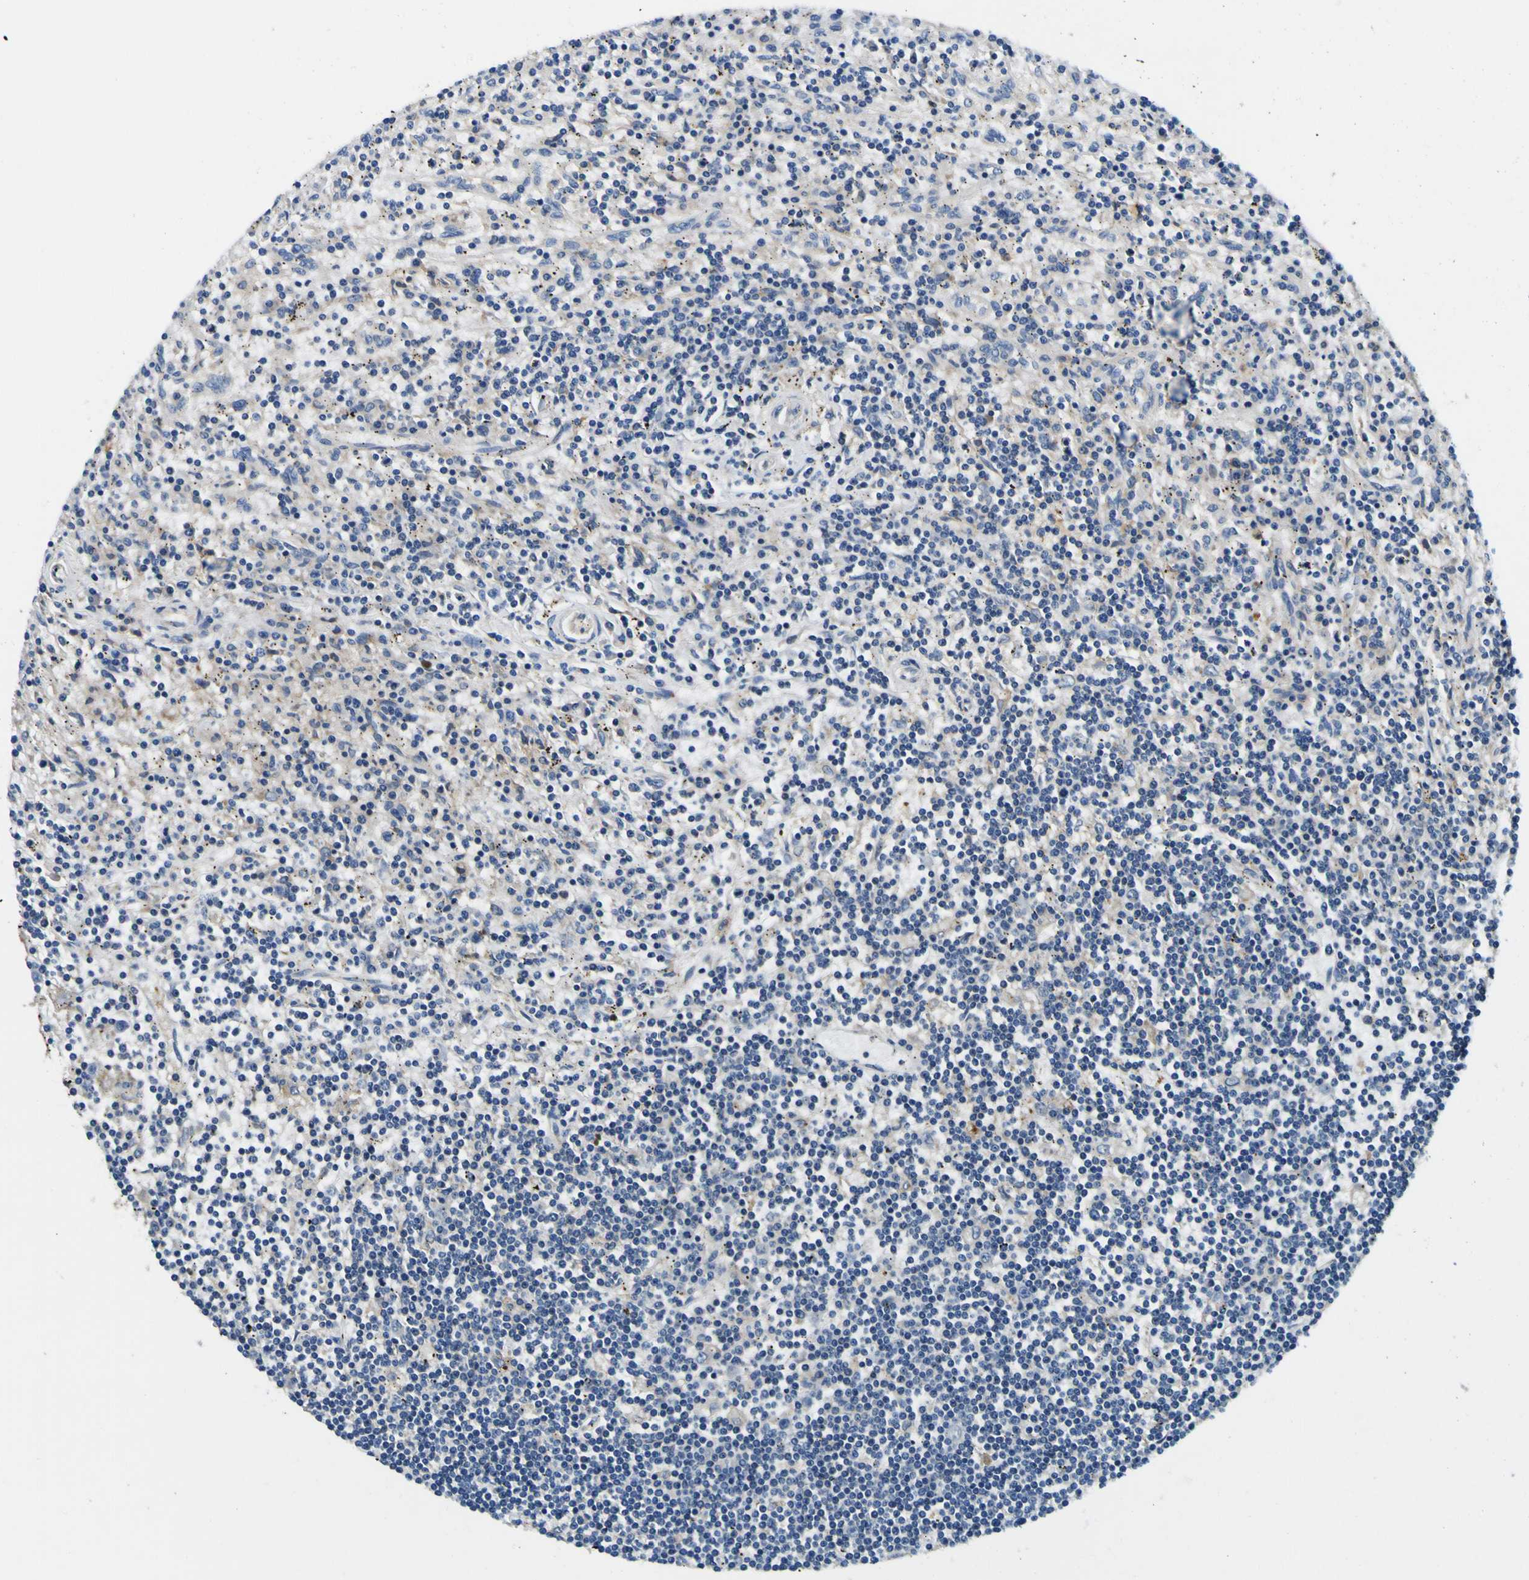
{"staining": {"intensity": "negative", "quantity": "none", "location": "none"}, "tissue": "lymphoma", "cell_type": "Tumor cells", "image_type": "cancer", "snomed": [{"axis": "morphology", "description": "Malignant lymphoma, non-Hodgkin's type, Low grade"}, {"axis": "topography", "description": "Spleen"}], "caption": "This is an immunohistochemistry micrograph of human malignant lymphoma, non-Hodgkin's type (low-grade). There is no expression in tumor cells.", "gene": "CLSTN1", "patient": {"sex": "male", "age": 76}}